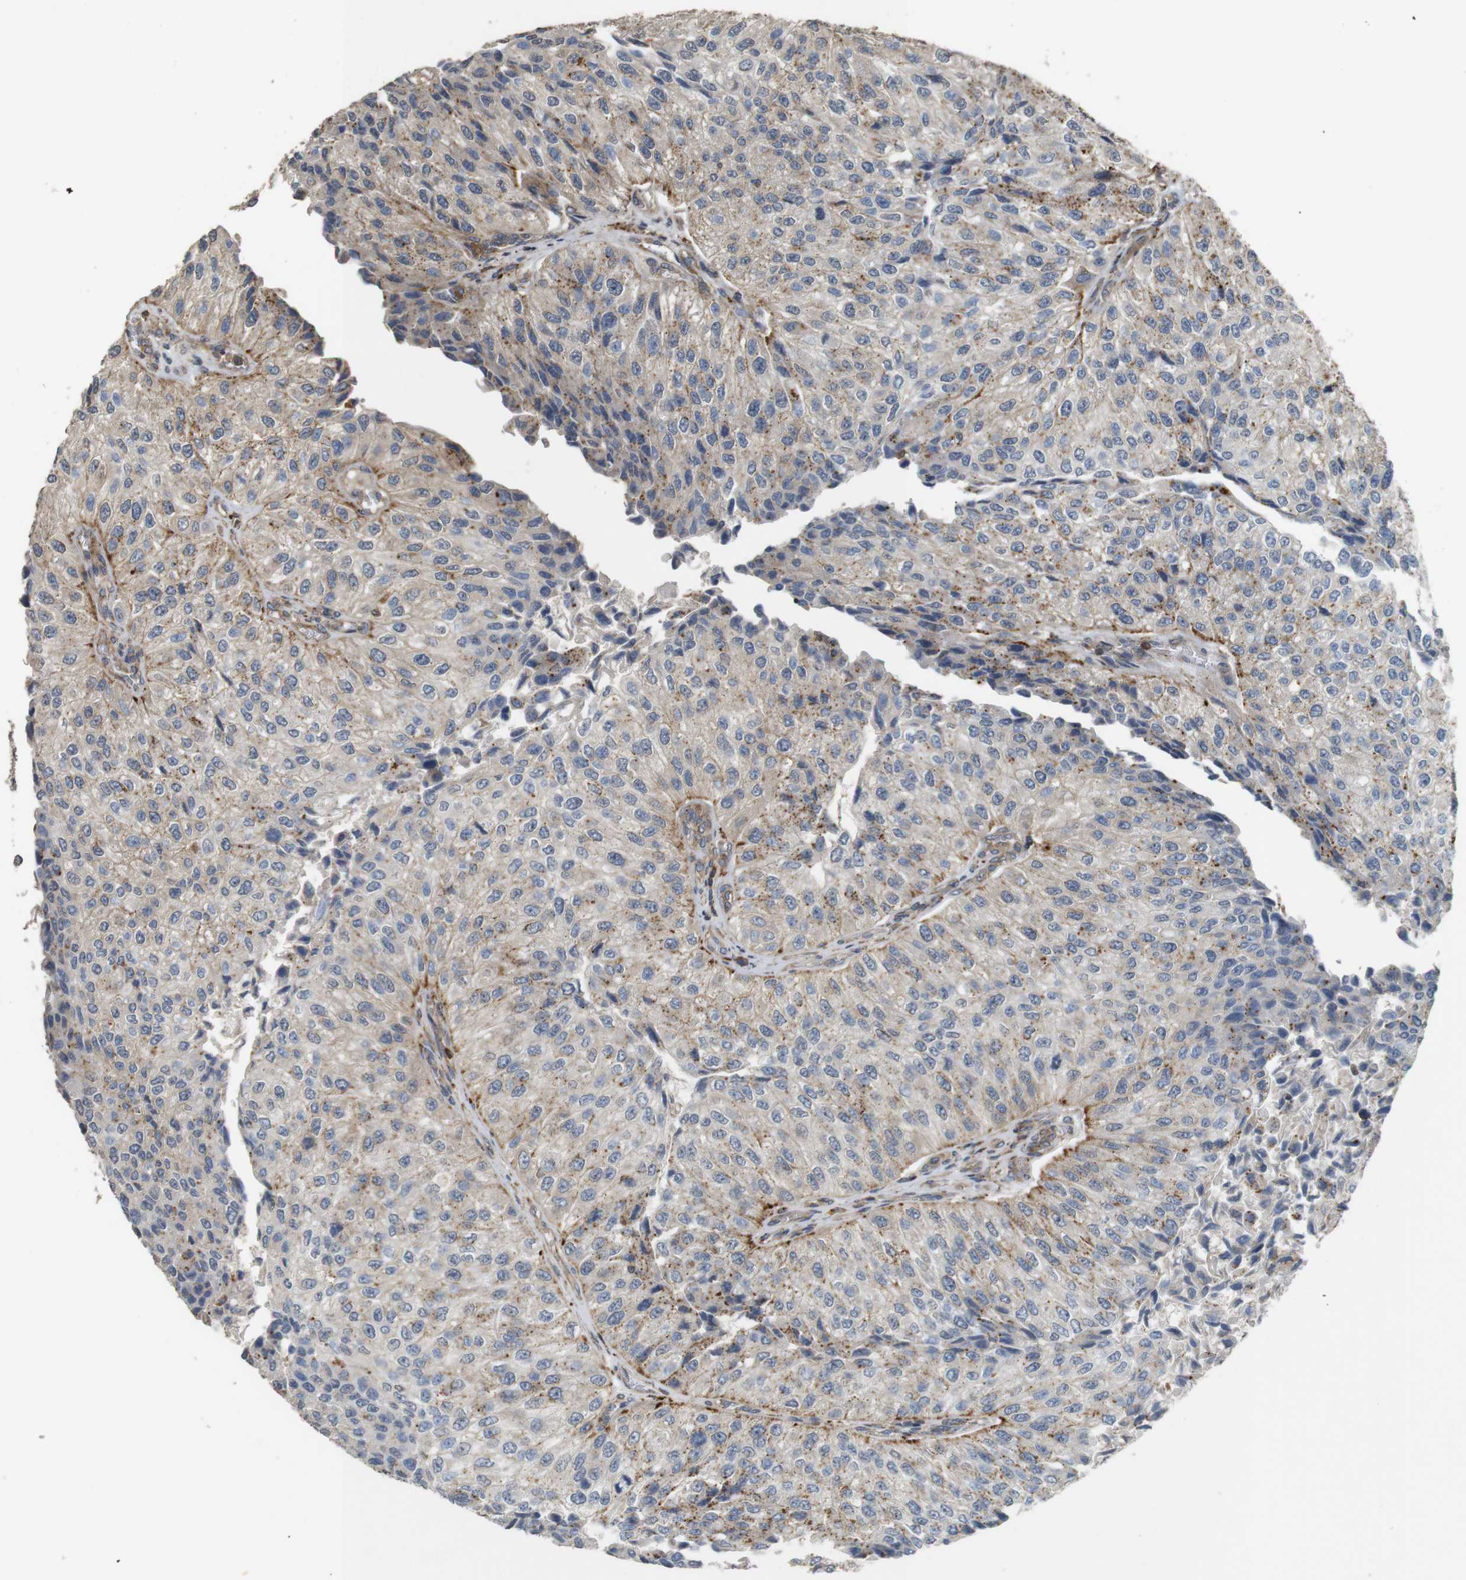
{"staining": {"intensity": "moderate", "quantity": "<25%", "location": "cytoplasmic/membranous"}, "tissue": "urothelial cancer", "cell_type": "Tumor cells", "image_type": "cancer", "snomed": [{"axis": "morphology", "description": "Urothelial carcinoma, High grade"}, {"axis": "topography", "description": "Kidney"}, {"axis": "topography", "description": "Urinary bladder"}], "caption": "The immunohistochemical stain highlights moderate cytoplasmic/membranous positivity in tumor cells of urothelial carcinoma (high-grade) tissue. (Brightfield microscopy of DAB IHC at high magnification).", "gene": "KSR1", "patient": {"sex": "male", "age": 77}}